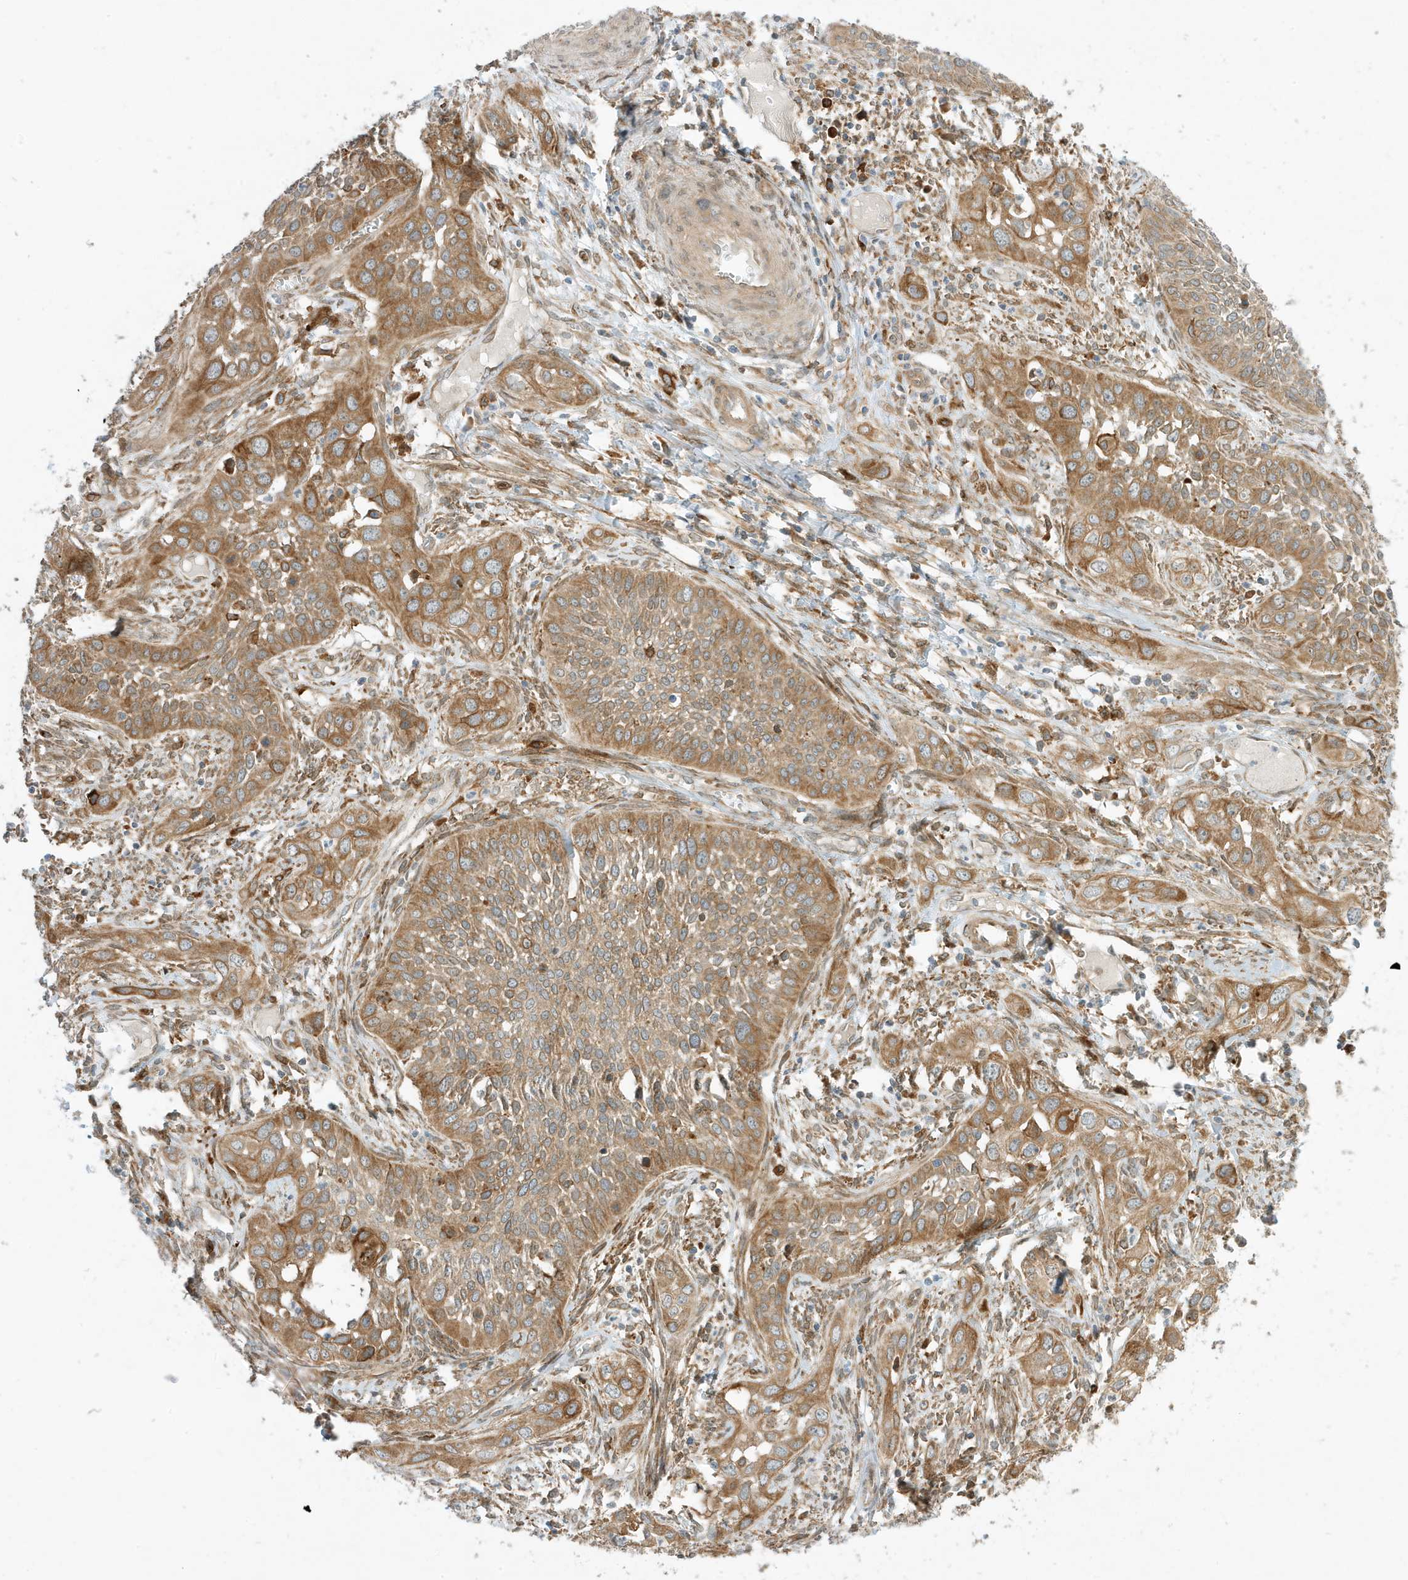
{"staining": {"intensity": "moderate", "quantity": ">75%", "location": "cytoplasmic/membranous"}, "tissue": "cervical cancer", "cell_type": "Tumor cells", "image_type": "cancer", "snomed": [{"axis": "morphology", "description": "Squamous cell carcinoma, NOS"}, {"axis": "topography", "description": "Cervix"}], "caption": "Cervical cancer (squamous cell carcinoma) stained with DAB immunohistochemistry shows medium levels of moderate cytoplasmic/membranous expression in approximately >75% of tumor cells.", "gene": "SCARF2", "patient": {"sex": "female", "age": 34}}